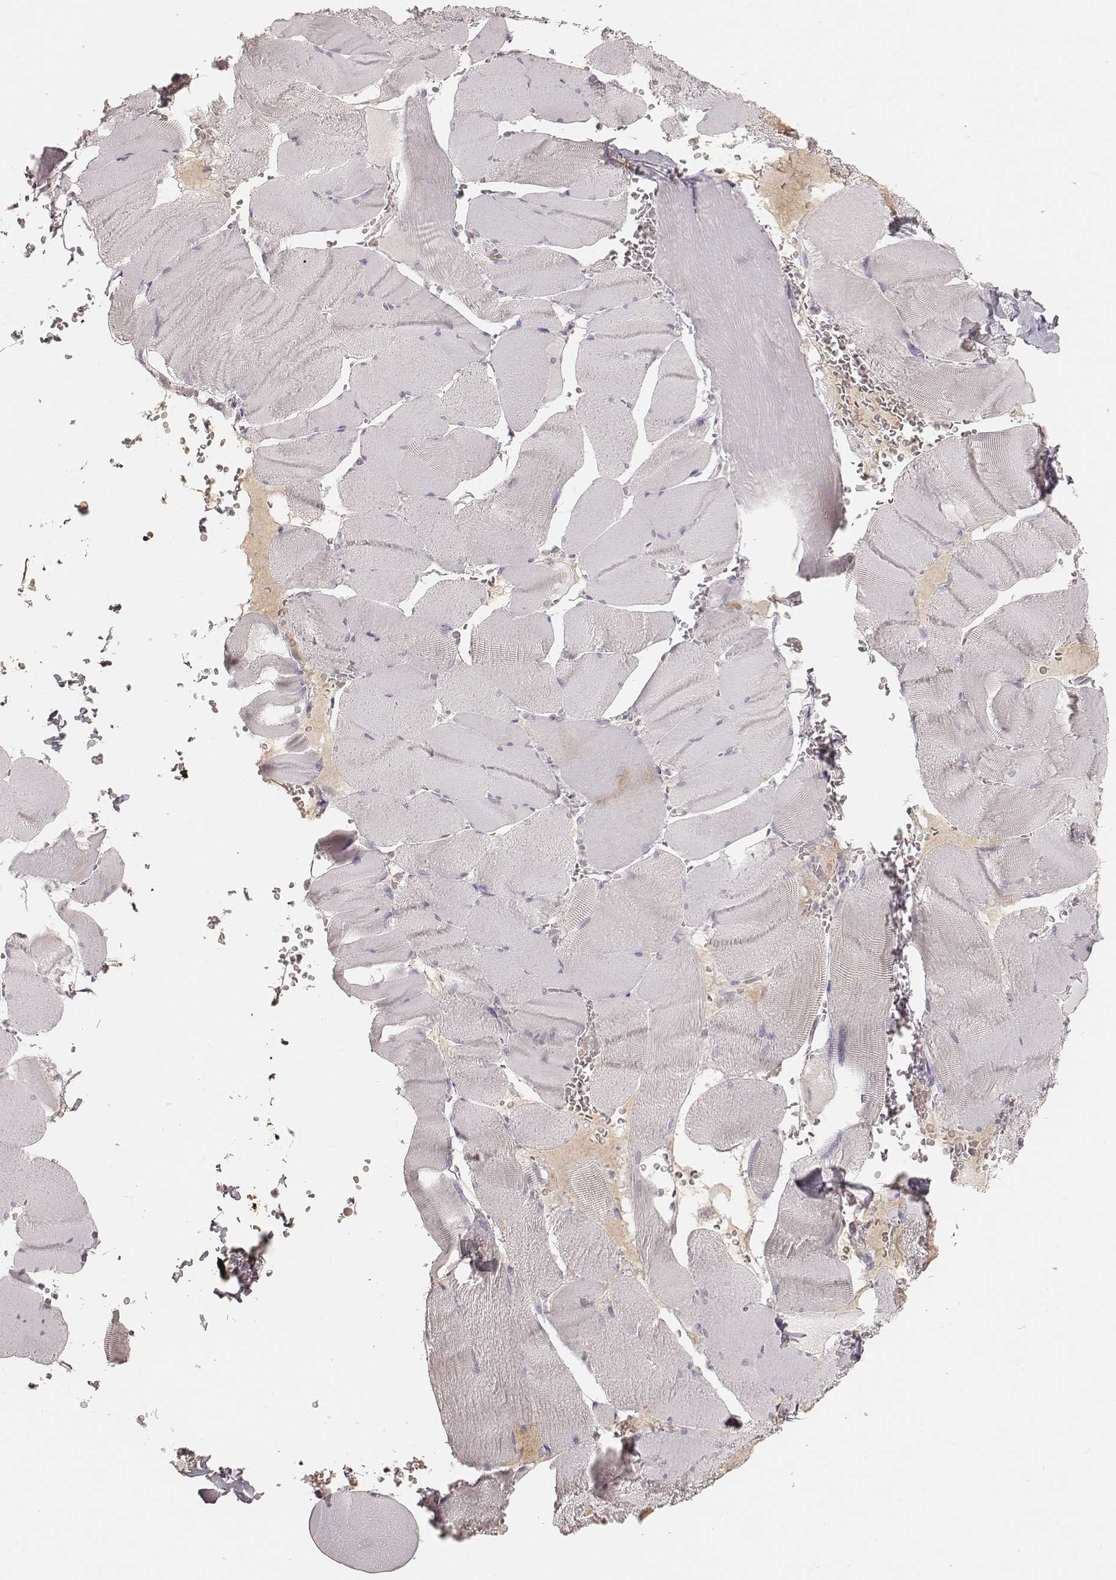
{"staining": {"intensity": "negative", "quantity": "none", "location": "none"}, "tissue": "skeletal muscle", "cell_type": "Myocytes", "image_type": "normal", "snomed": [{"axis": "morphology", "description": "Normal tissue, NOS"}, {"axis": "topography", "description": "Skeletal muscle"}], "caption": "Myocytes are negative for protein expression in unremarkable human skeletal muscle. (DAB immunohistochemistry with hematoxylin counter stain).", "gene": "CD8A", "patient": {"sex": "male", "age": 56}}